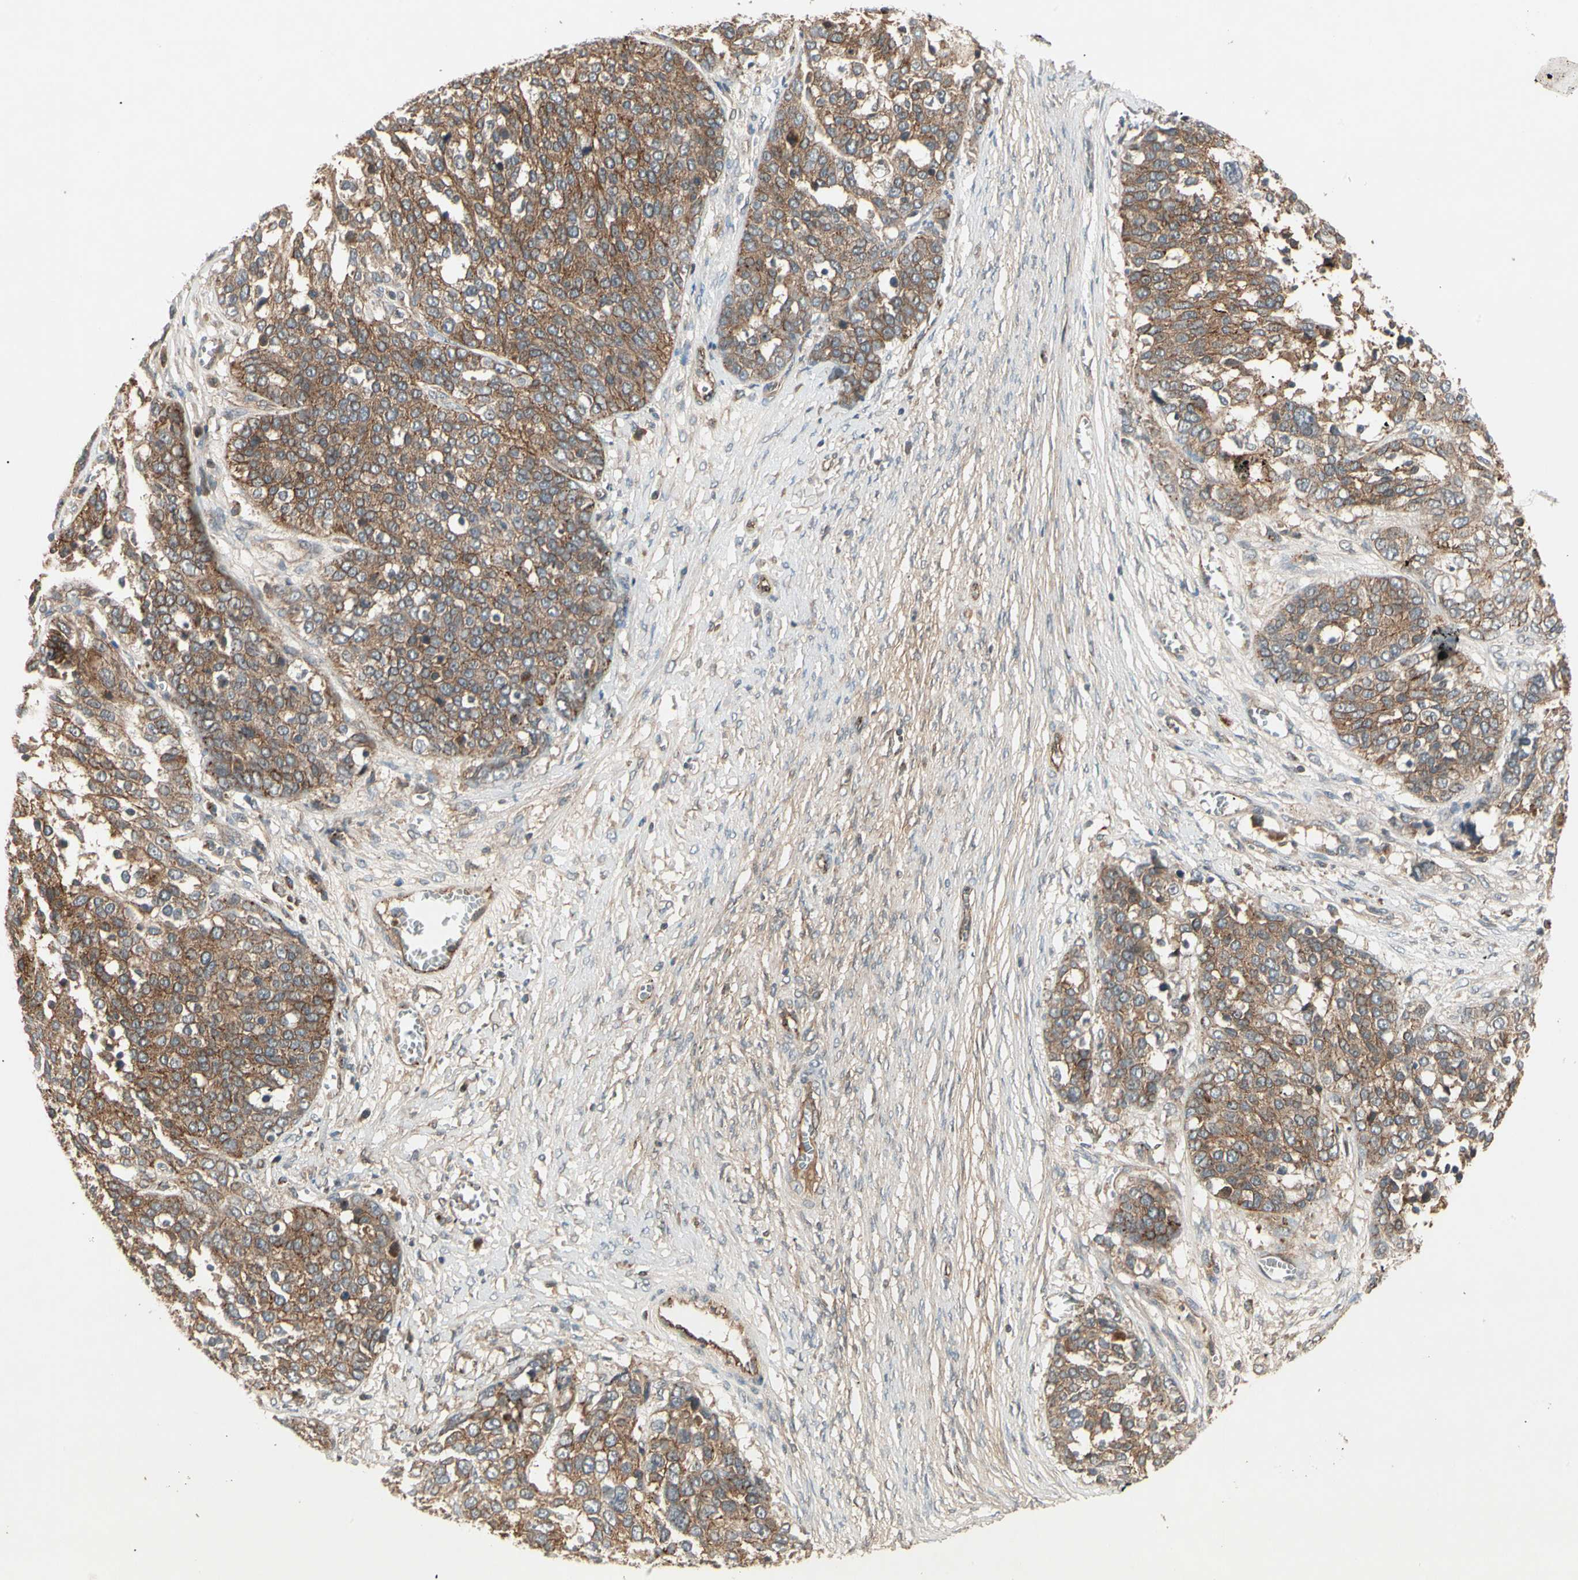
{"staining": {"intensity": "moderate", "quantity": ">75%", "location": "cytoplasmic/membranous"}, "tissue": "ovarian cancer", "cell_type": "Tumor cells", "image_type": "cancer", "snomed": [{"axis": "morphology", "description": "Cystadenocarcinoma, serous, NOS"}, {"axis": "topography", "description": "Ovary"}], "caption": "Serous cystadenocarcinoma (ovarian) stained with a brown dye reveals moderate cytoplasmic/membranous positive expression in about >75% of tumor cells.", "gene": "FLOT1", "patient": {"sex": "female", "age": 44}}